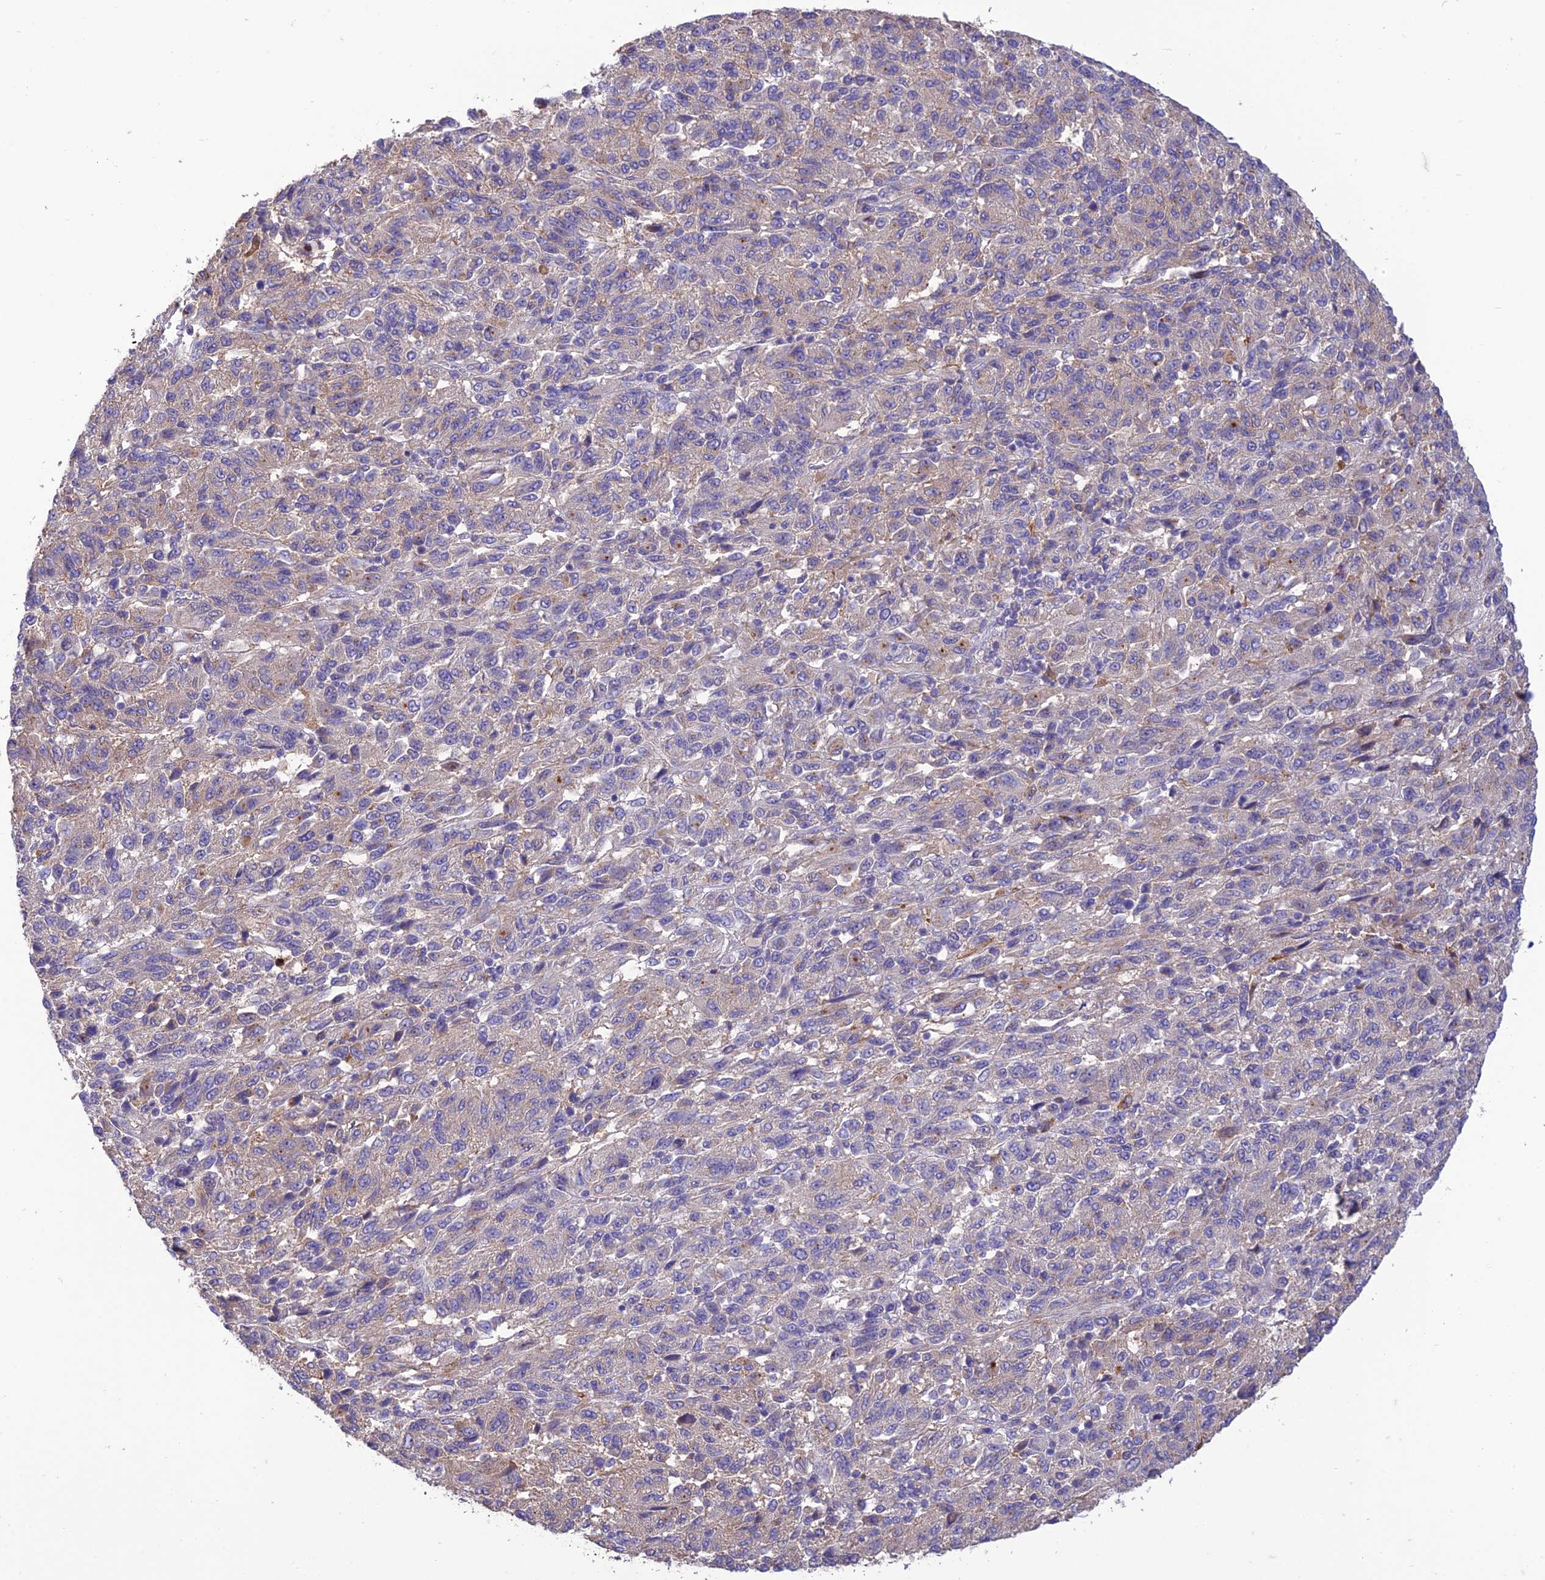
{"staining": {"intensity": "weak", "quantity": "<25%", "location": "cytoplasmic/membranous"}, "tissue": "melanoma", "cell_type": "Tumor cells", "image_type": "cancer", "snomed": [{"axis": "morphology", "description": "Malignant melanoma, Metastatic site"}, {"axis": "topography", "description": "Lung"}], "caption": "Human malignant melanoma (metastatic site) stained for a protein using immunohistochemistry (IHC) displays no expression in tumor cells.", "gene": "SFT2D2", "patient": {"sex": "male", "age": 64}}